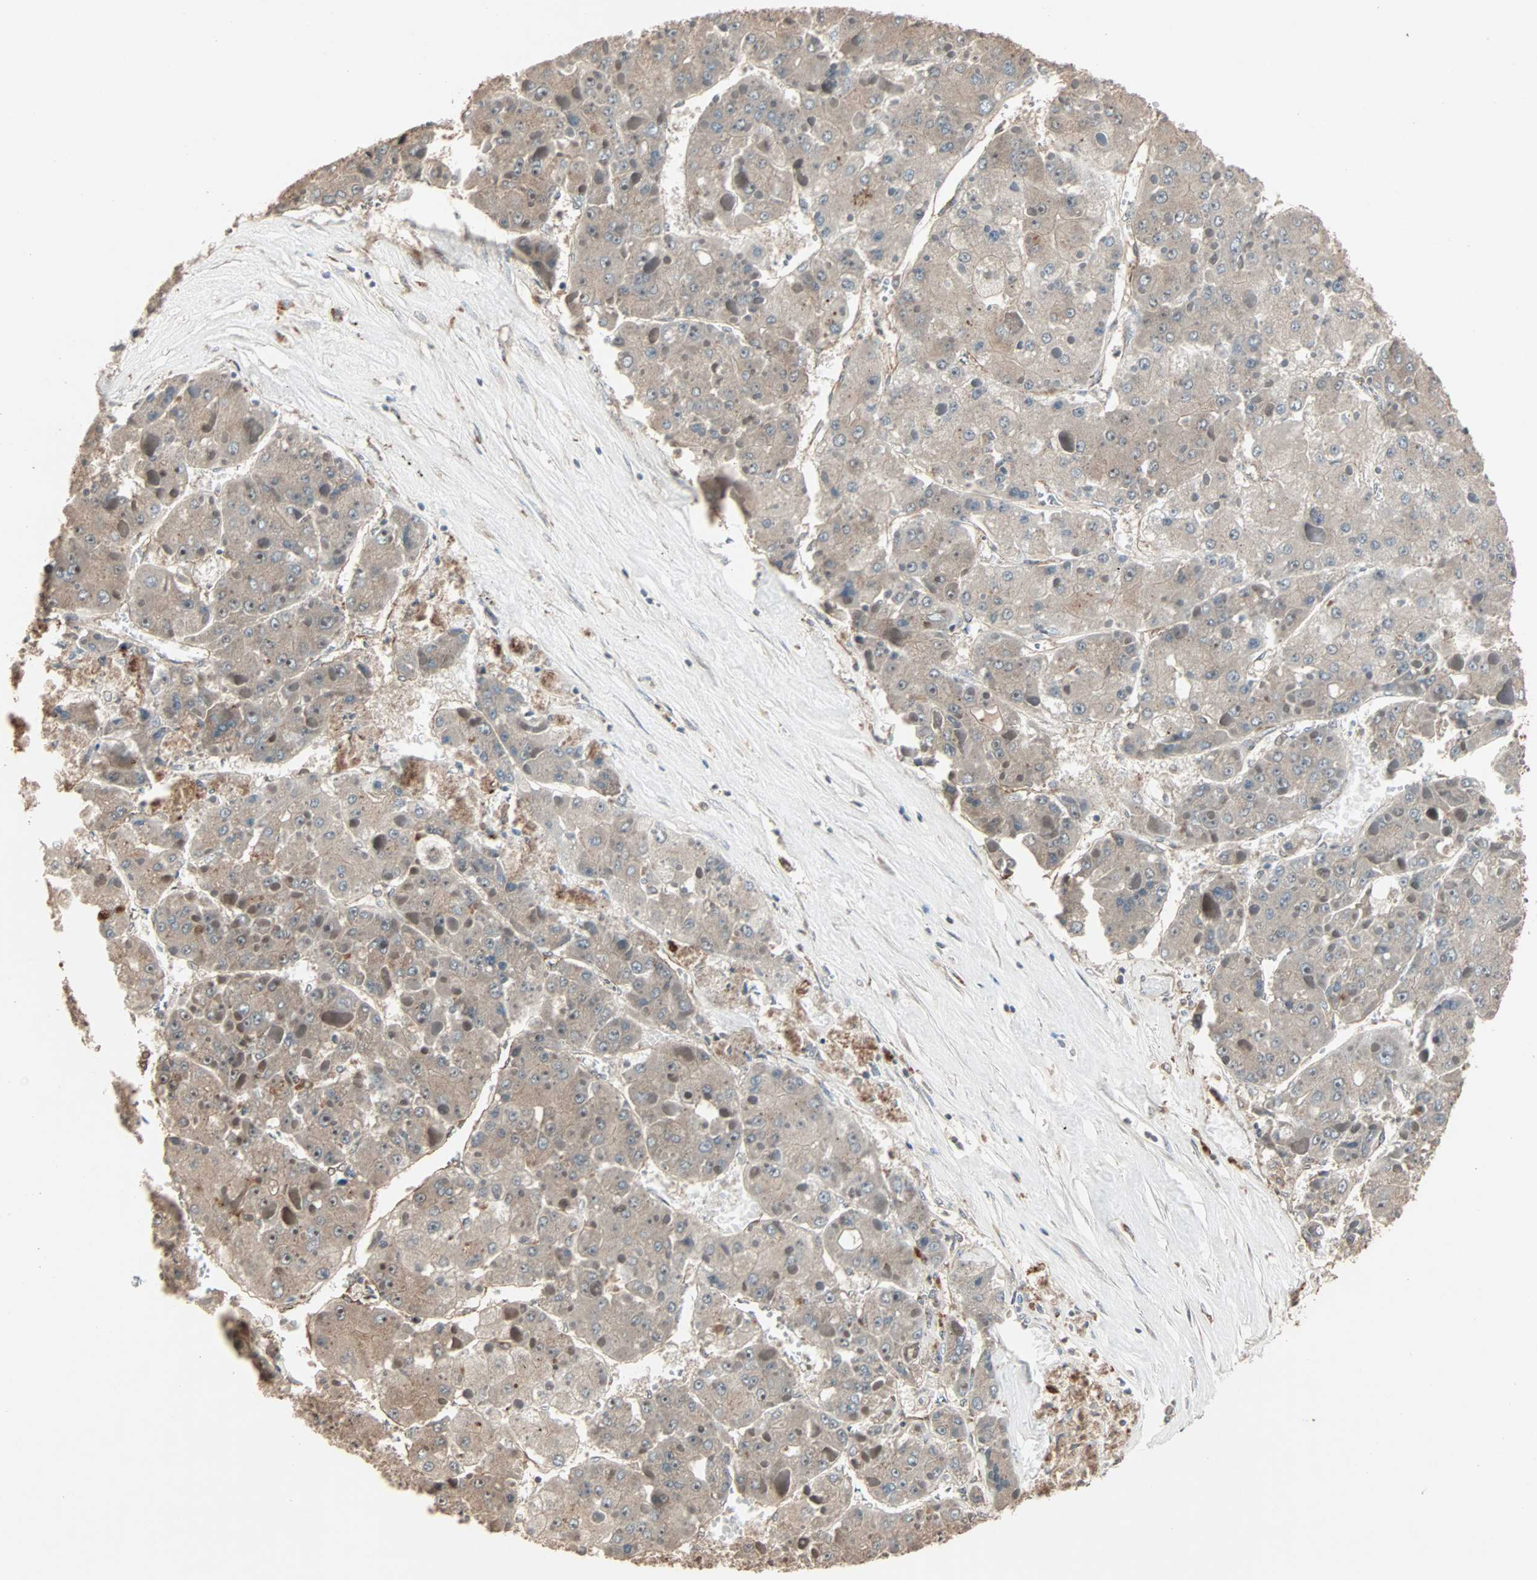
{"staining": {"intensity": "weak", "quantity": ">75%", "location": "cytoplasmic/membranous"}, "tissue": "liver cancer", "cell_type": "Tumor cells", "image_type": "cancer", "snomed": [{"axis": "morphology", "description": "Carcinoma, Hepatocellular, NOS"}, {"axis": "topography", "description": "Liver"}], "caption": "Liver hepatocellular carcinoma stained for a protein (brown) displays weak cytoplasmic/membranous positive staining in approximately >75% of tumor cells.", "gene": "CALCRL", "patient": {"sex": "female", "age": 73}}